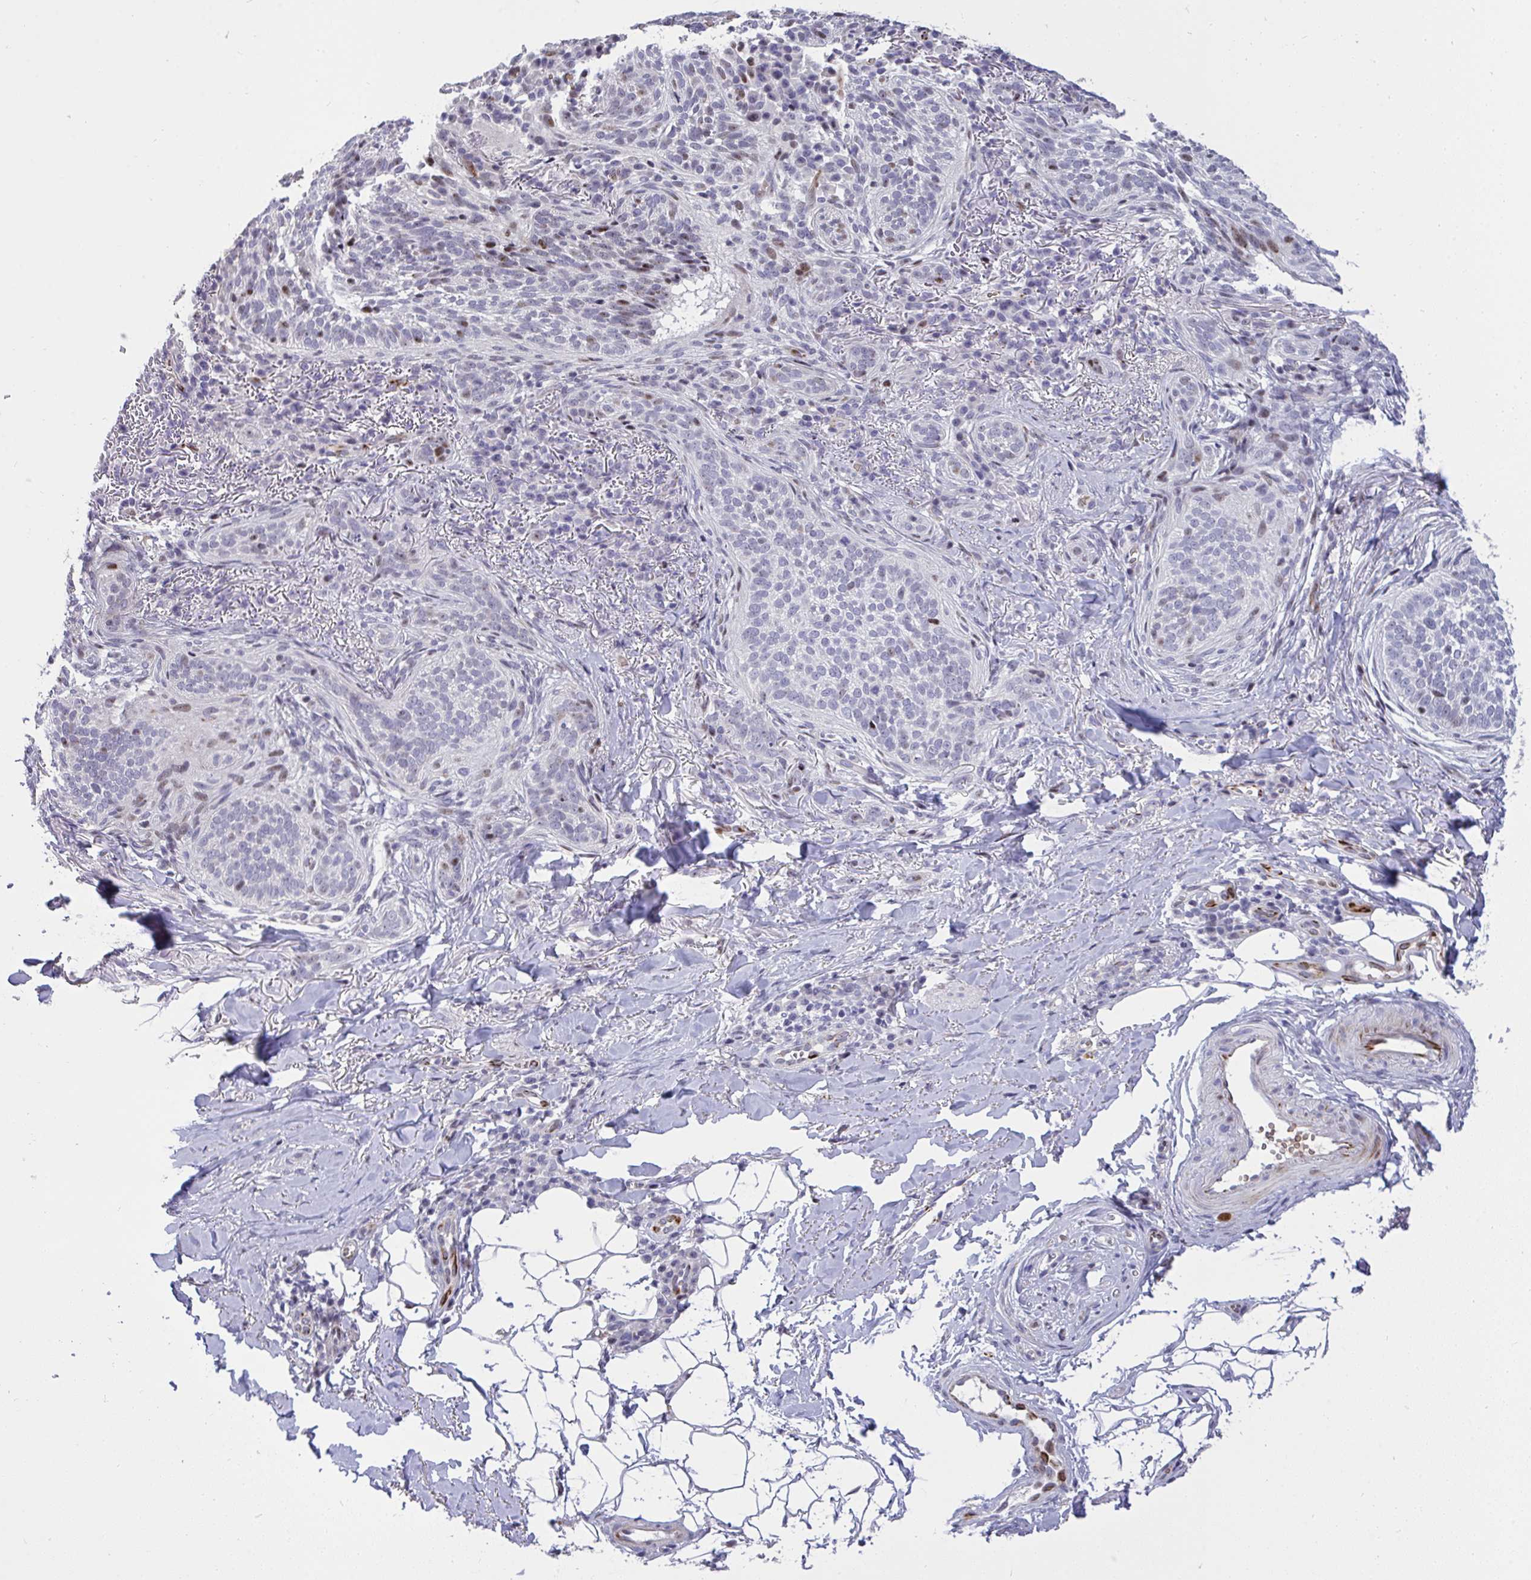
{"staining": {"intensity": "moderate", "quantity": "<25%", "location": "nuclear"}, "tissue": "skin cancer", "cell_type": "Tumor cells", "image_type": "cancer", "snomed": [{"axis": "morphology", "description": "Basal cell carcinoma"}, {"axis": "topography", "description": "Skin"}, {"axis": "topography", "description": "Skin of head"}], "caption": "The photomicrograph reveals a brown stain indicating the presence of a protein in the nuclear of tumor cells in basal cell carcinoma (skin). (Stains: DAB in brown, nuclei in blue, Microscopy: brightfield microscopy at high magnification).", "gene": "PLPPR3", "patient": {"sex": "male", "age": 62}}